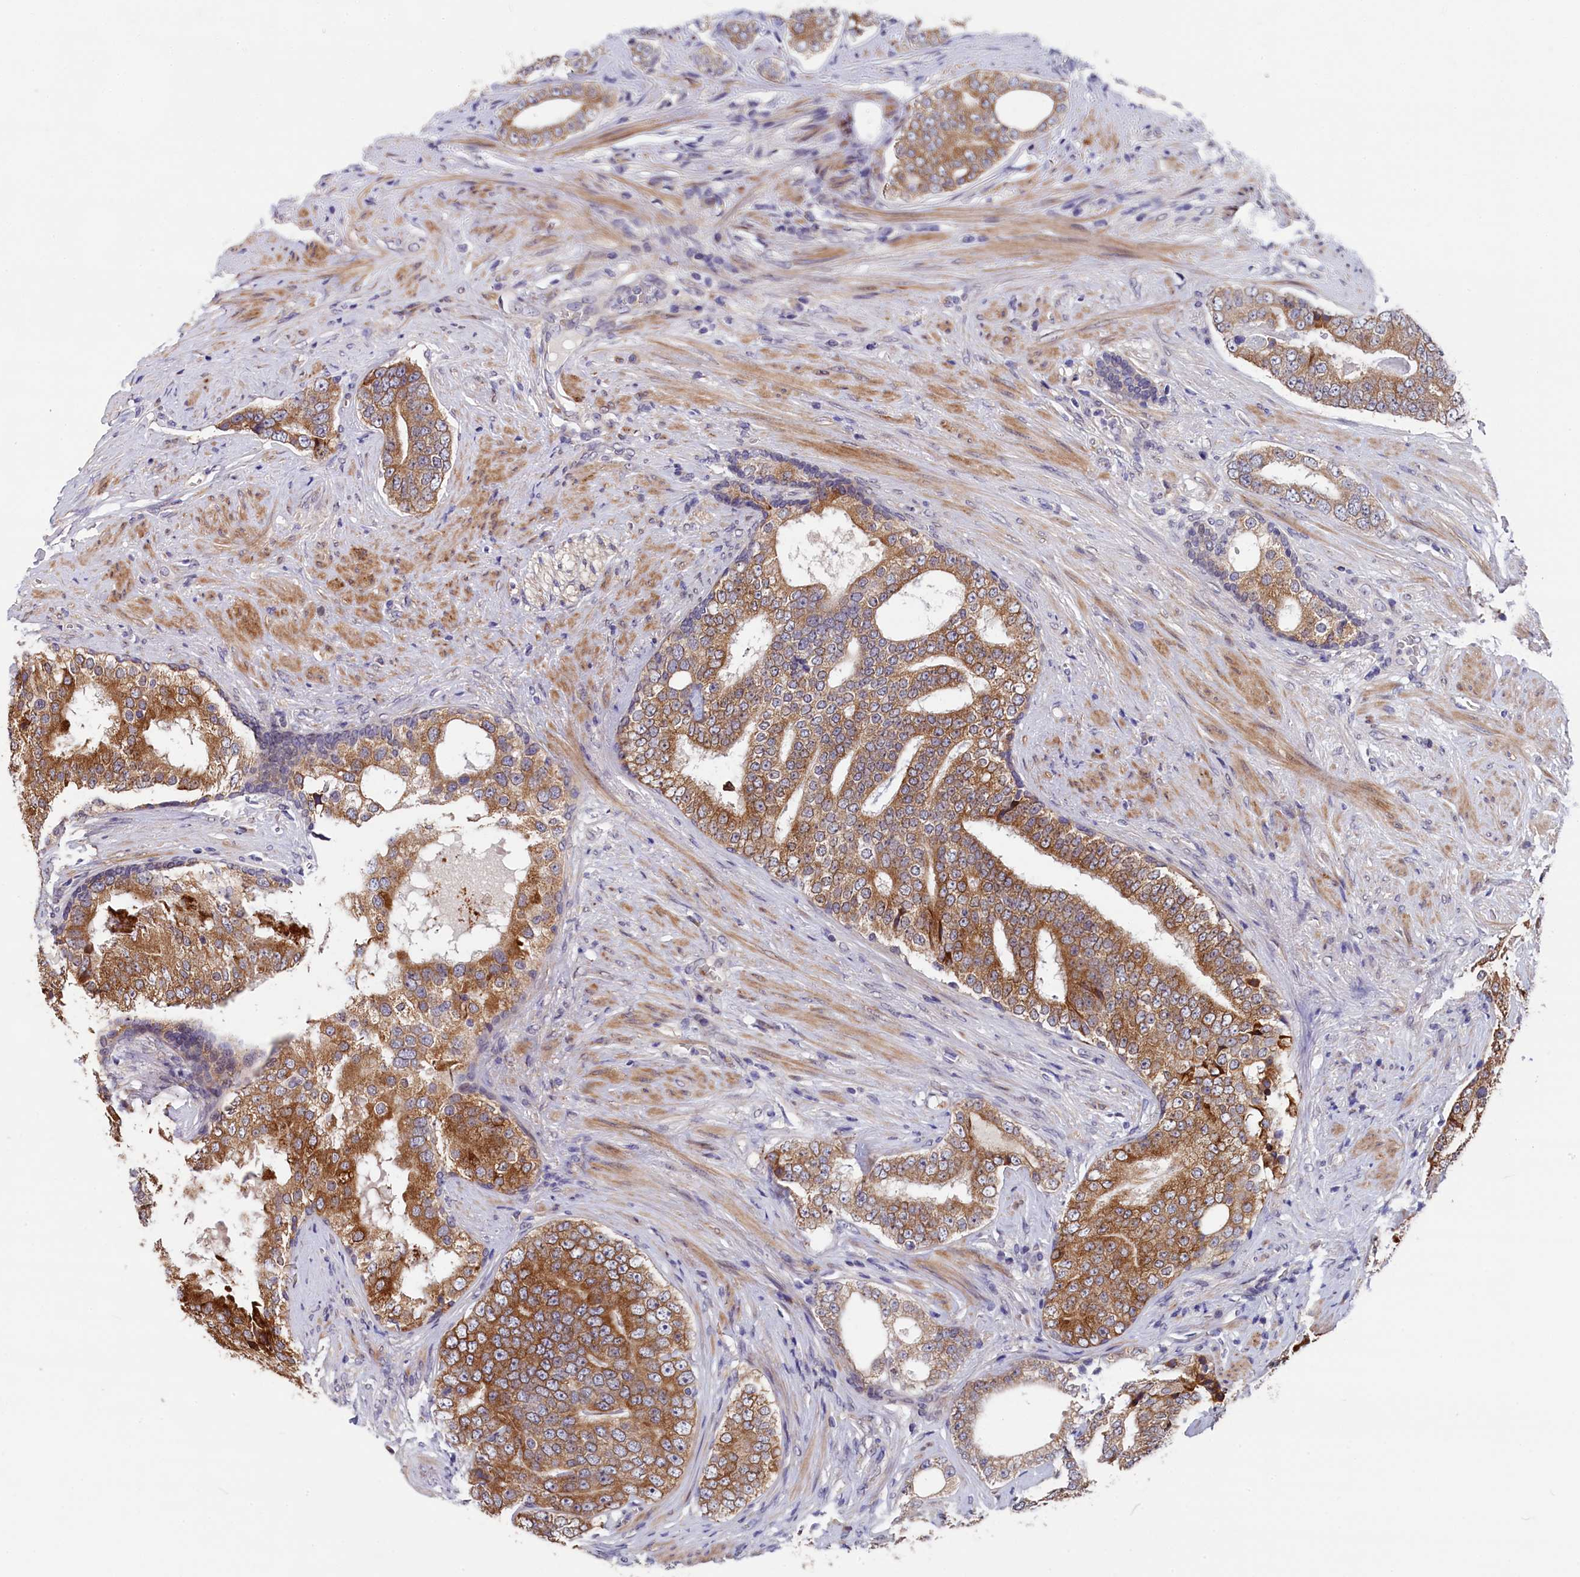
{"staining": {"intensity": "moderate", "quantity": ">75%", "location": "cytoplasmic/membranous"}, "tissue": "prostate cancer", "cell_type": "Tumor cells", "image_type": "cancer", "snomed": [{"axis": "morphology", "description": "Adenocarcinoma, High grade"}, {"axis": "topography", "description": "Prostate"}], "caption": "Prostate high-grade adenocarcinoma stained with a brown dye demonstrates moderate cytoplasmic/membranous positive positivity in about >75% of tumor cells.", "gene": "SLC39A6", "patient": {"sex": "male", "age": 56}}